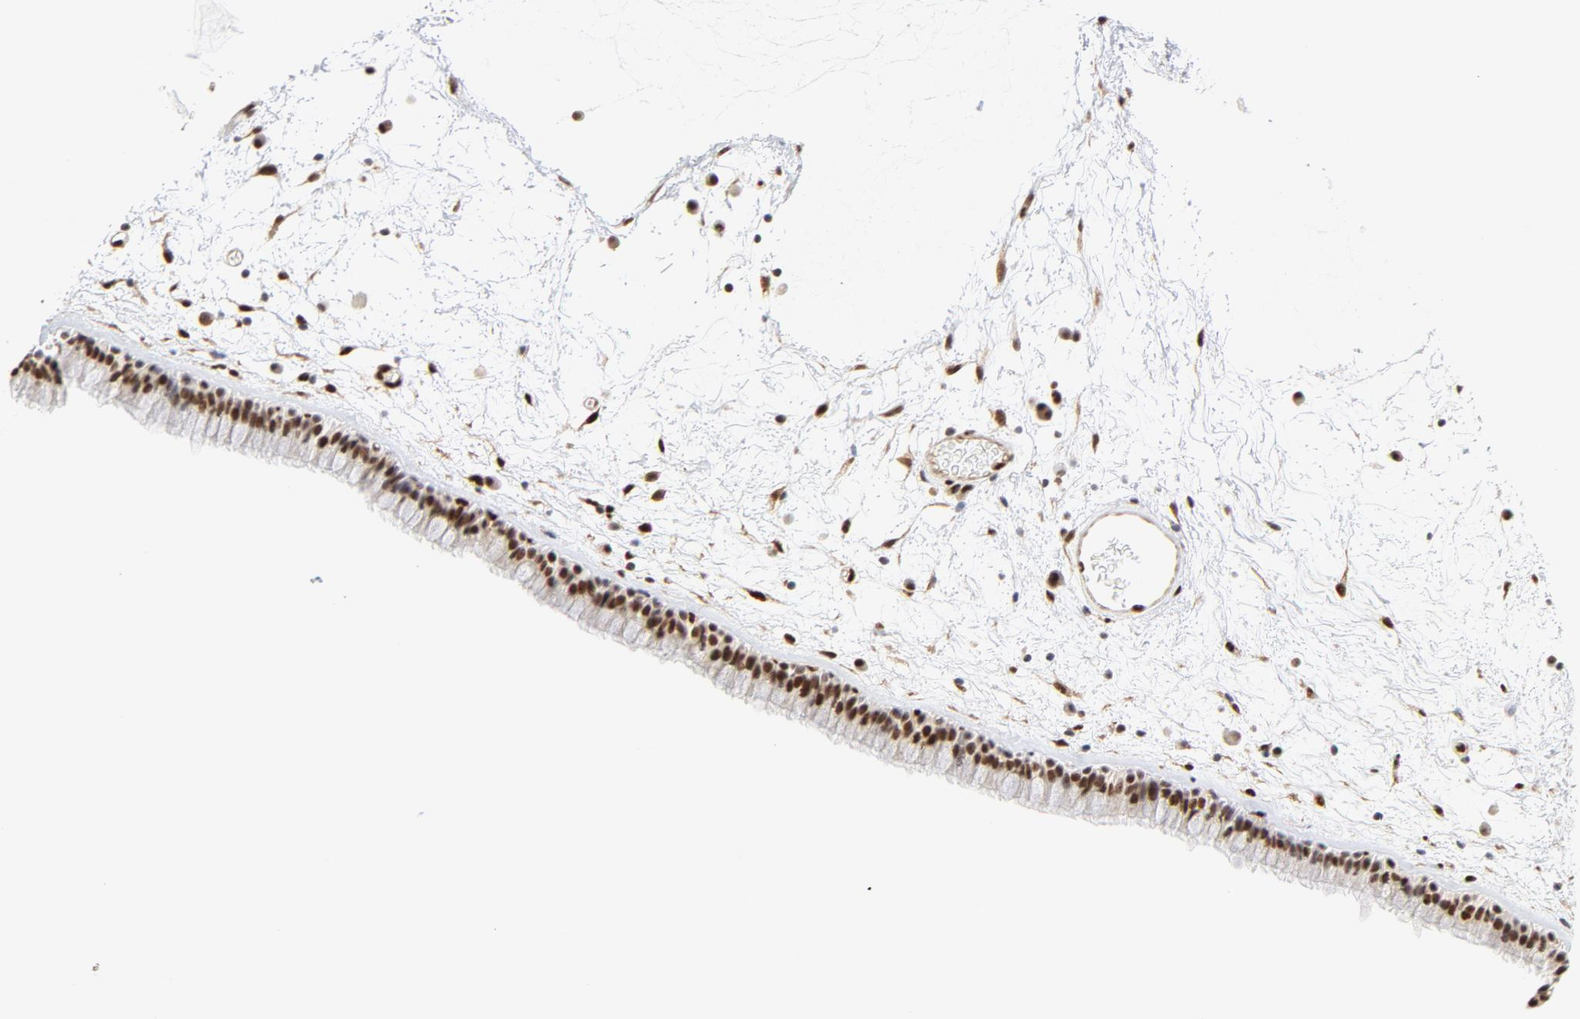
{"staining": {"intensity": "moderate", "quantity": ">75%", "location": "nuclear"}, "tissue": "nasopharynx", "cell_type": "Respiratory epithelial cells", "image_type": "normal", "snomed": [{"axis": "morphology", "description": "Normal tissue, NOS"}, {"axis": "morphology", "description": "Inflammation, NOS"}, {"axis": "topography", "description": "Nasopharynx"}], "caption": "Immunohistochemical staining of benign nasopharynx shows medium levels of moderate nuclear expression in approximately >75% of respiratory epithelial cells. The staining was performed using DAB to visualize the protein expression in brown, while the nuclei were stained in blue with hematoxylin (Magnification: 20x).", "gene": "MEF2A", "patient": {"sex": "male", "age": 48}}